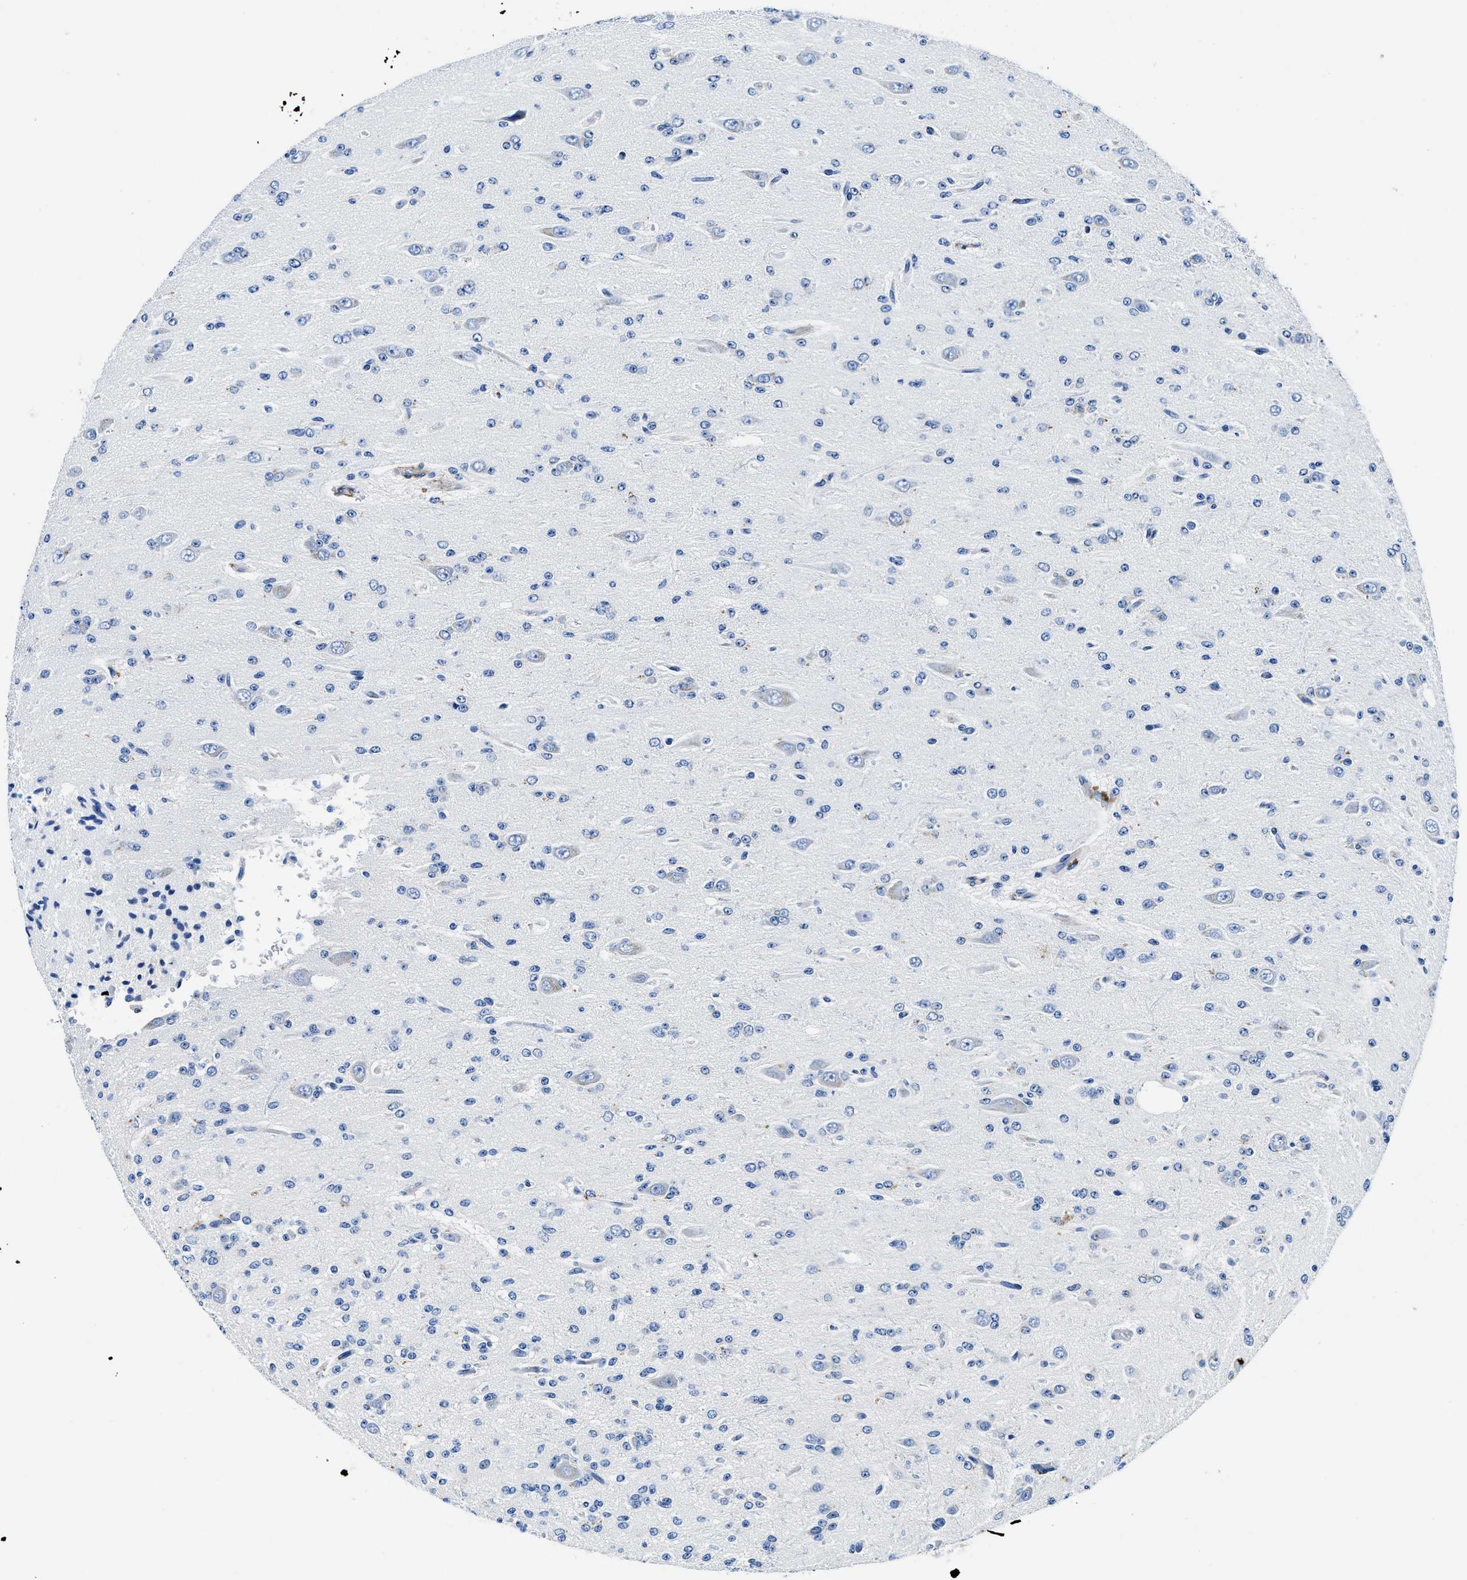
{"staining": {"intensity": "negative", "quantity": "none", "location": "none"}, "tissue": "glioma", "cell_type": "Tumor cells", "image_type": "cancer", "snomed": [{"axis": "morphology", "description": "Glioma, malignant, Low grade"}, {"axis": "topography", "description": "Brain"}], "caption": "Human glioma stained for a protein using immunohistochemistry shows no positivity in tumor cells.", "gene": "TEX261", "patient": {"sex": "male", "age": 38}}